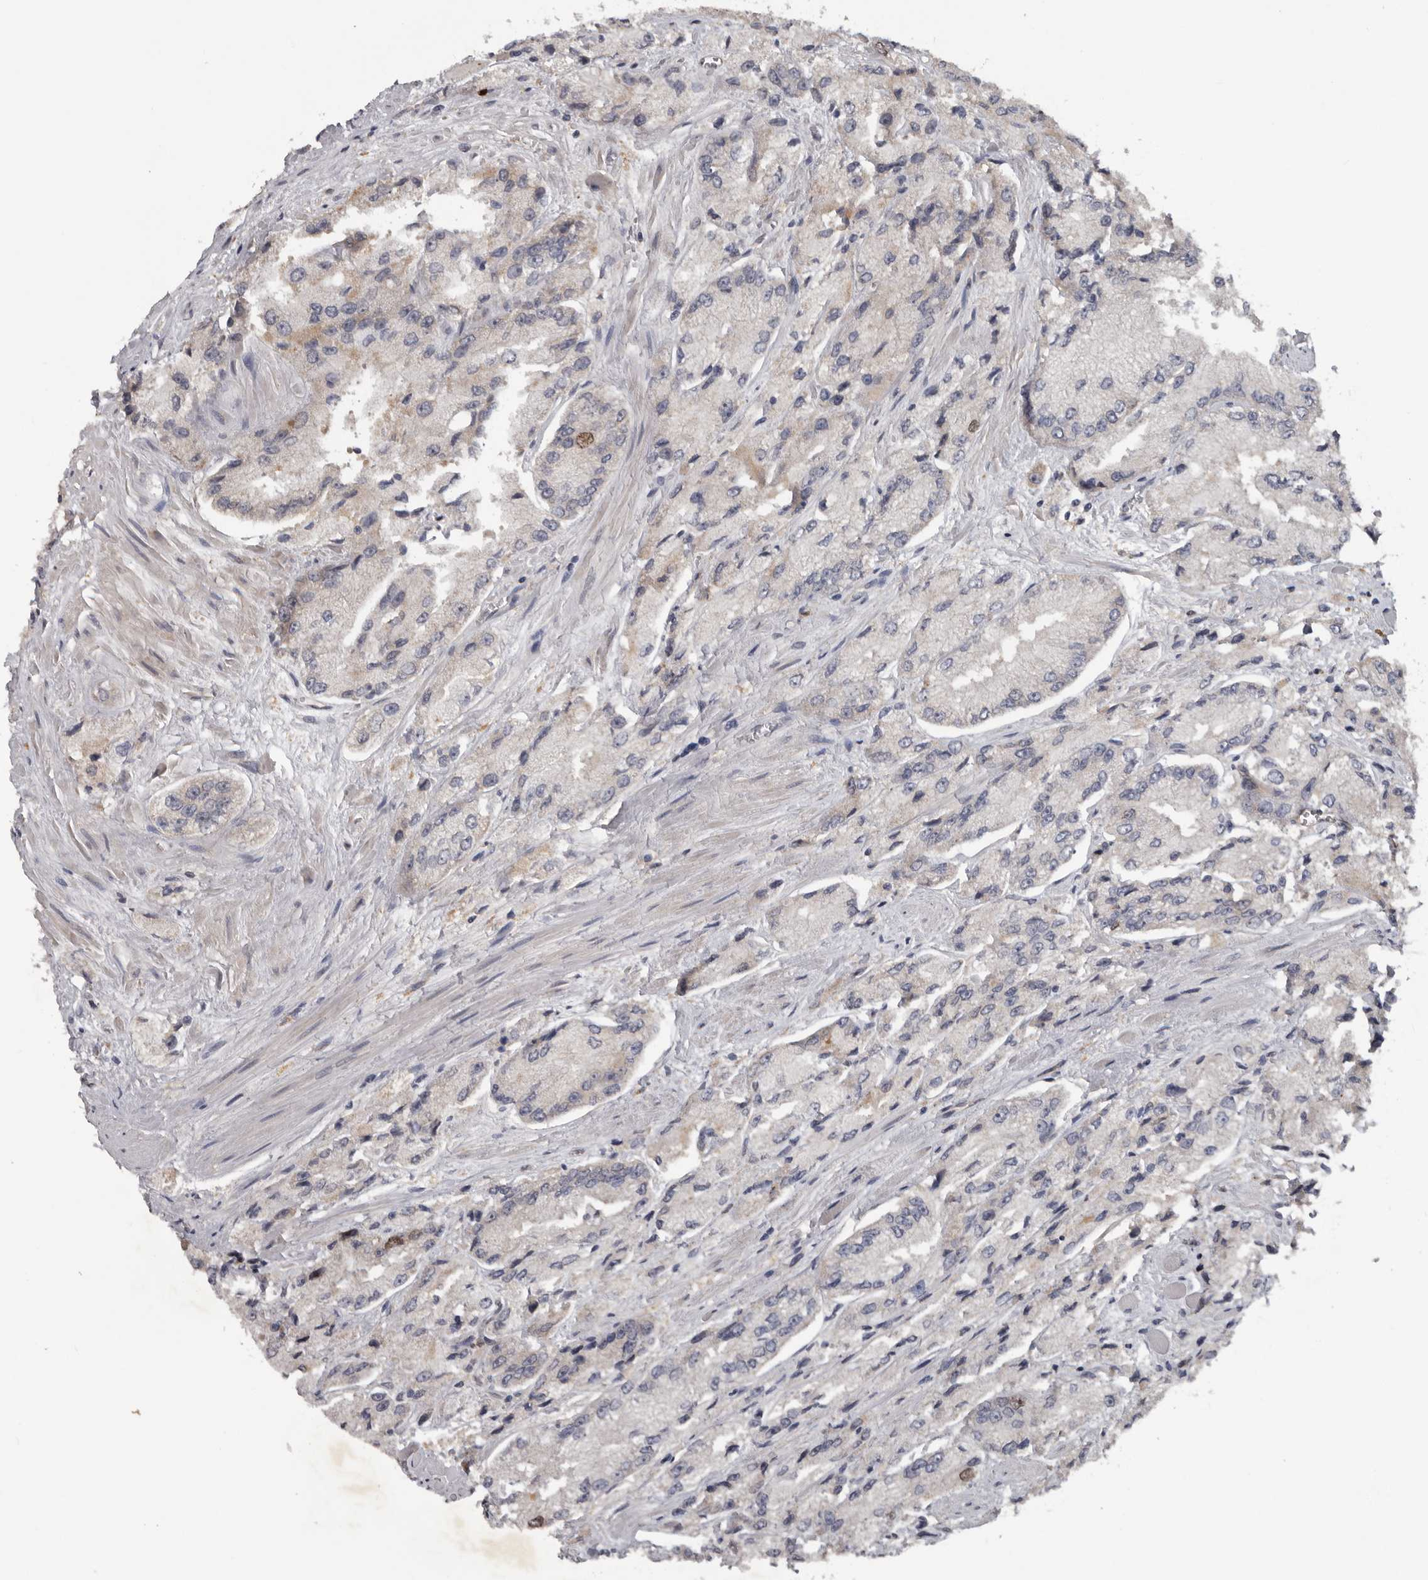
{"staining": {"intensity": "negative", "quantity": "none", "location": "none"}, "tissue": "prostate cancer", "cell_type": "Tumor cells", "image_type": "cancer", "snomed": [{"axis": "morphology", "description": "Adenocarcinoma, High grade"}, {"axis": "topography", "description": "Prostate"}], "caption": "The immunohistochemistry micrograph has no significant staining in tumor cells of prostate cancer tissue.", "gene": "CDCA8", "patient": {"sex": "male", "age": 58}}